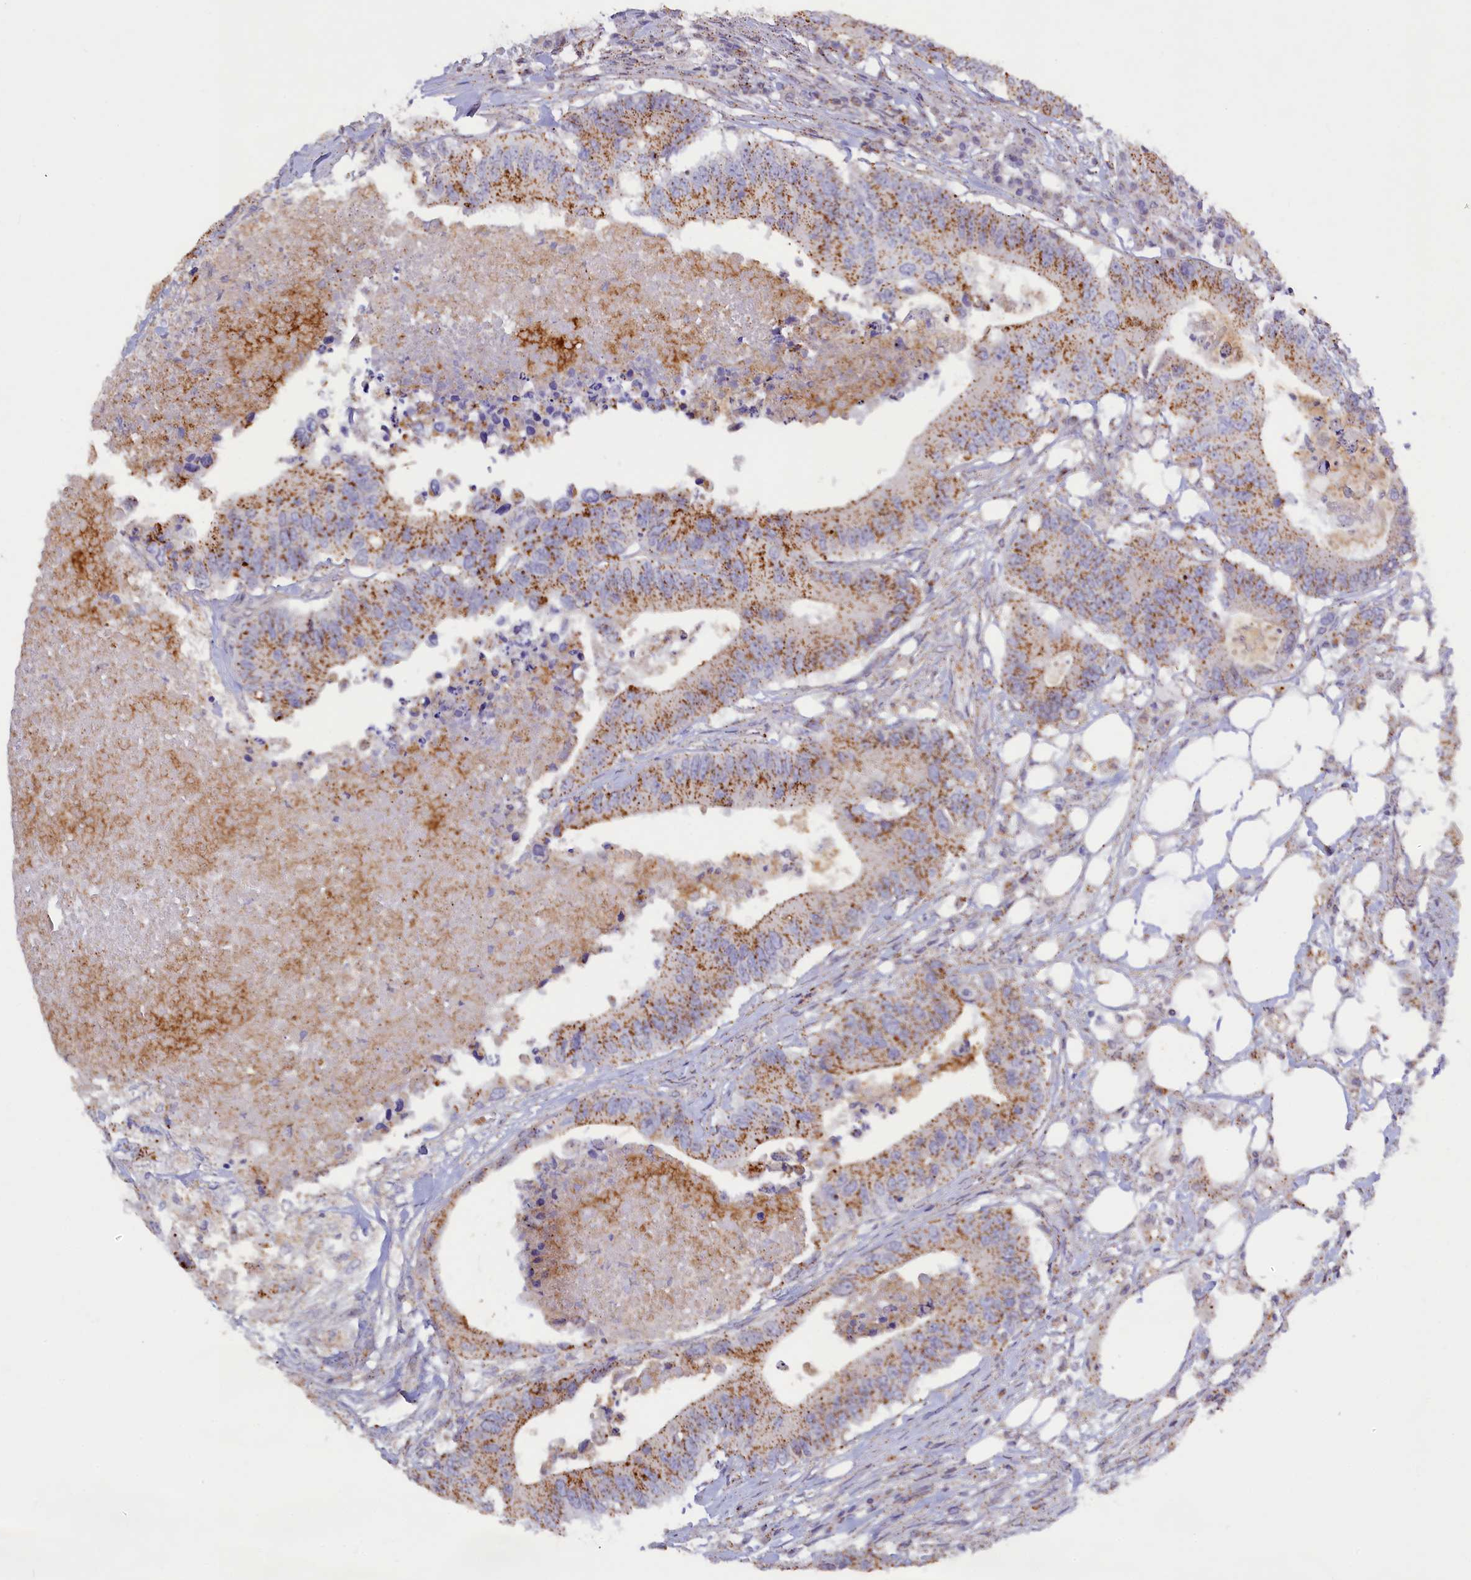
{"staining": {"intensity": "strong", "quantity": "25%-75%", "location": "cytoplasmic/membranous"}, "tissue": "colorectal cancer", "cell_type": "Tumor cells", "image_type": "cancer", "snomed": [{"axis": "morphology", "description": "Adenocarcinoma, NOS"}, {"axis": "topography", "description": "Colon"}], "caption": "High-power microscopy captured an immunohistochemistry (IHC) image of adenocarcinoma (colorectal), revealing strong cytoplasmic/membranous staining in approximately 25%-75% of tumor cells. Nuclei are stained in blue.", "gene": "HYKK", "patient": {"sex": "male", "age": 71}}